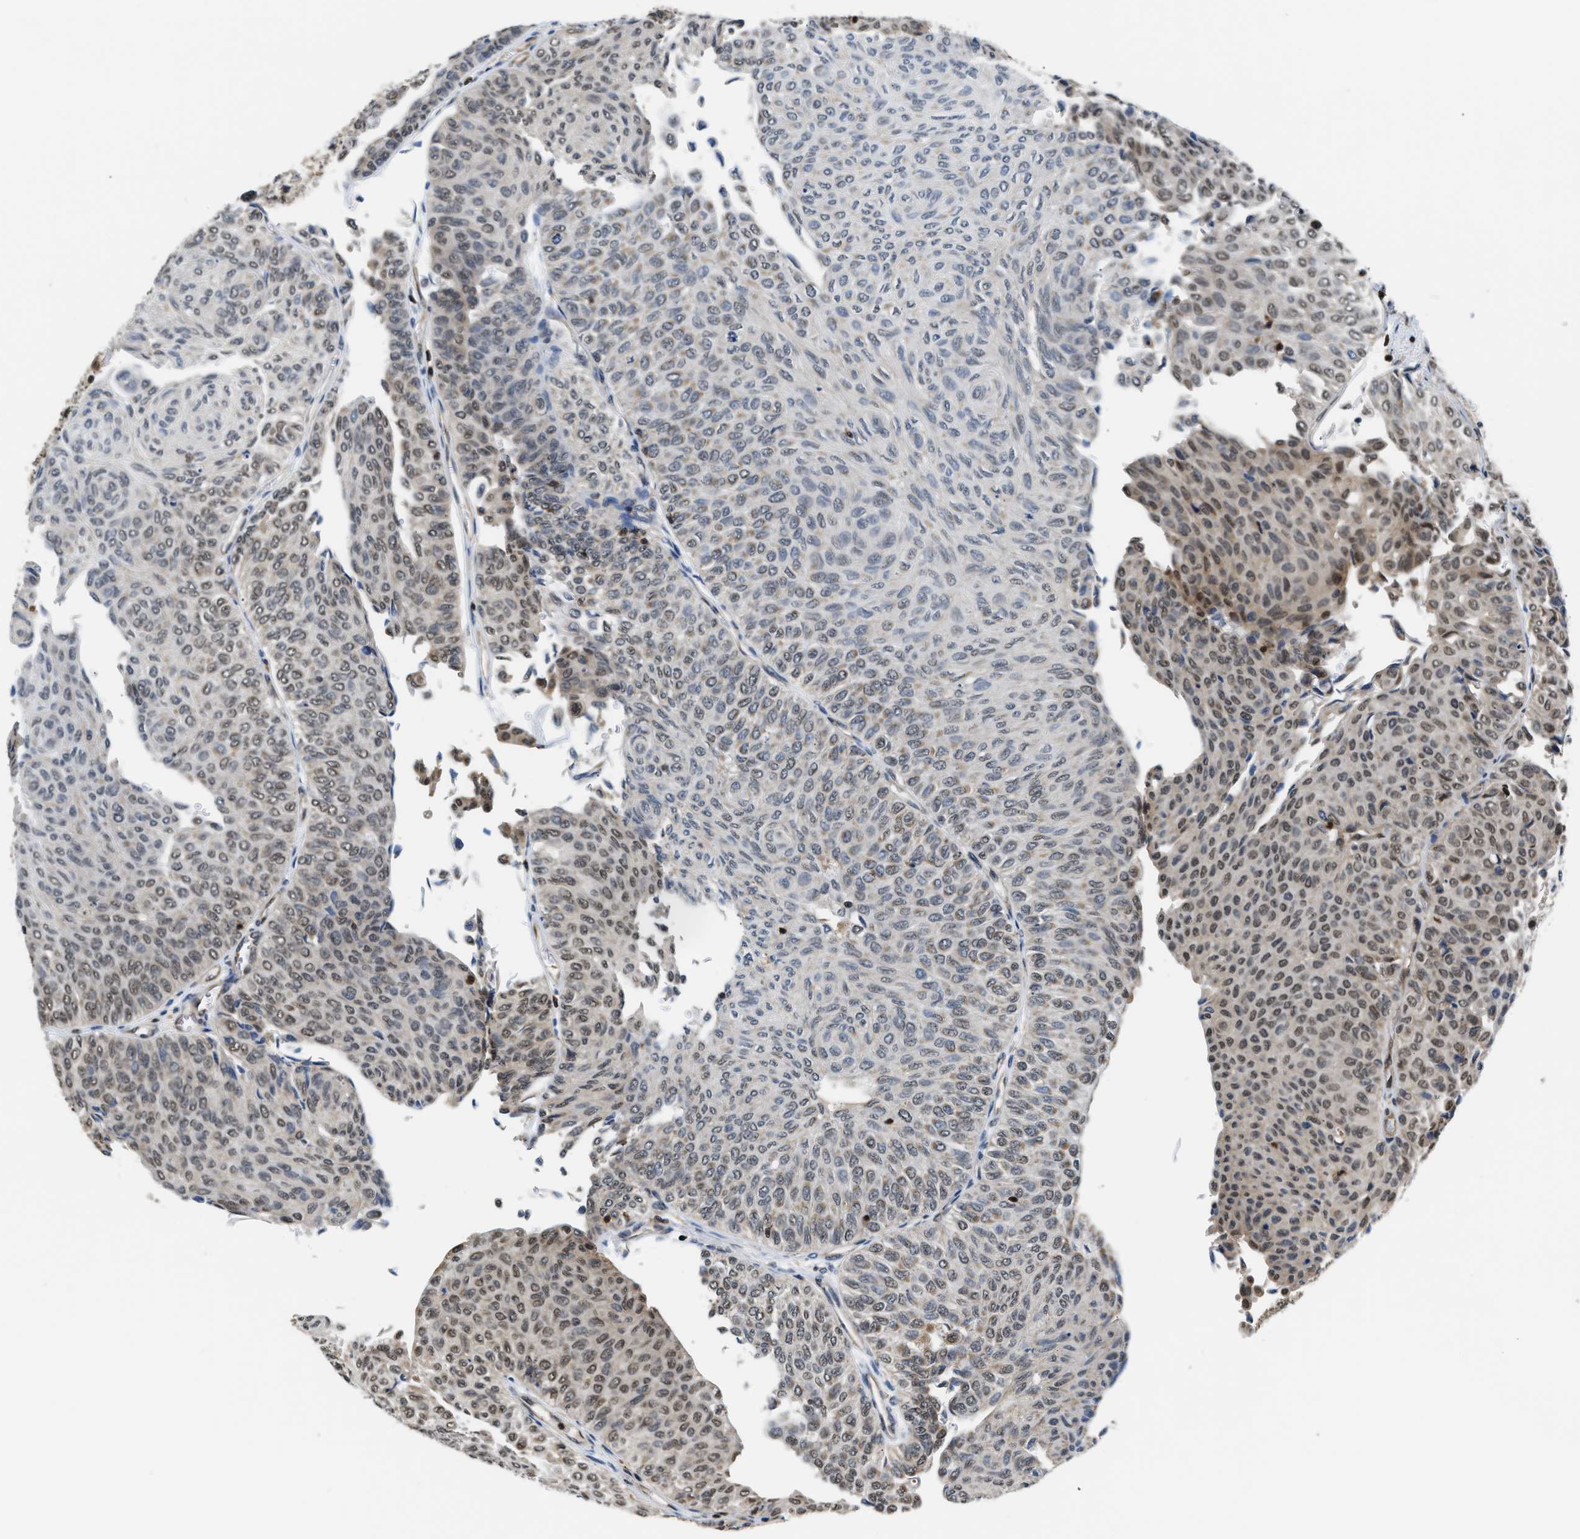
{"staining": {"intensity": "moderate", "quantity": "25%-75%", "location": "nuclear"}, "tissue": "urothelial cancer", "cell_type": "Tumor cells", "image_type": "cancer", "snomed": [{"axis": "morphology", "description": "Urothelial carcinoma, Low grade"}, {"axis": "topography", "description": "Urinary bladder"}], "caption": "A micrograph showing moderate nuclear staining in approximately 25%-75% of tumor cells in low-grade urothelial carcinoma, as visualized by brown immunohistochemical staining.", "gene": "STK10", "patient": {"sex": "male", "age": 78}}